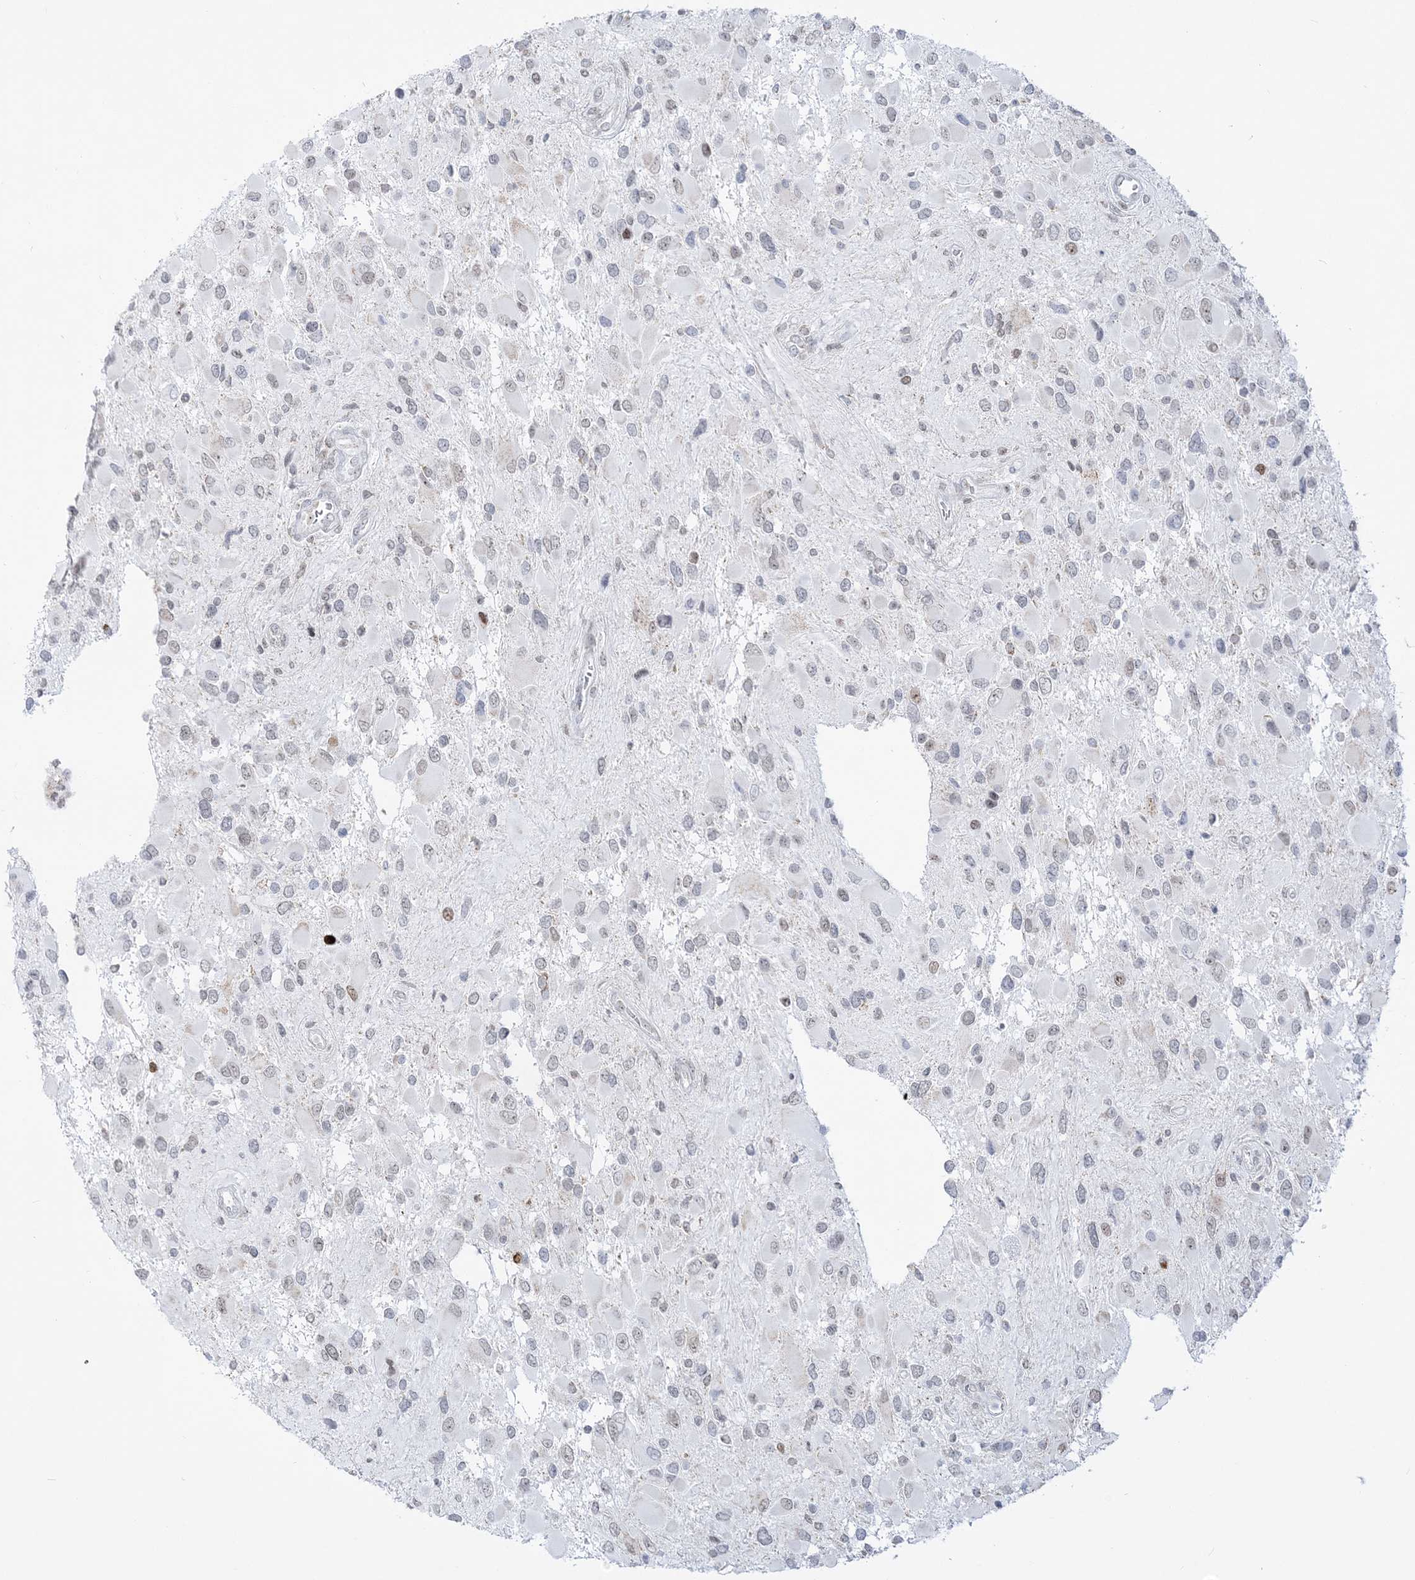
{"staining": {"intensity": "negative", "quantity": "none", "location": "none"}, "tissue": "glioma", "cell_type": "Tumor cells", "image_type": "cancer", "snomed": [{"axis": "morphology", "description": "Glioma, malignant, High grade"}, {"axis": "topography", "description": "Brain"}], "caption": "IHC photomicrograph of neoplastic tissue: glioma stained with DAB (3,3'-diaminobenzidine) exhibits no significant protein staining in tumor cells.", "gene": "DDX21", "patient": {"sex": "male", "age": 53}}